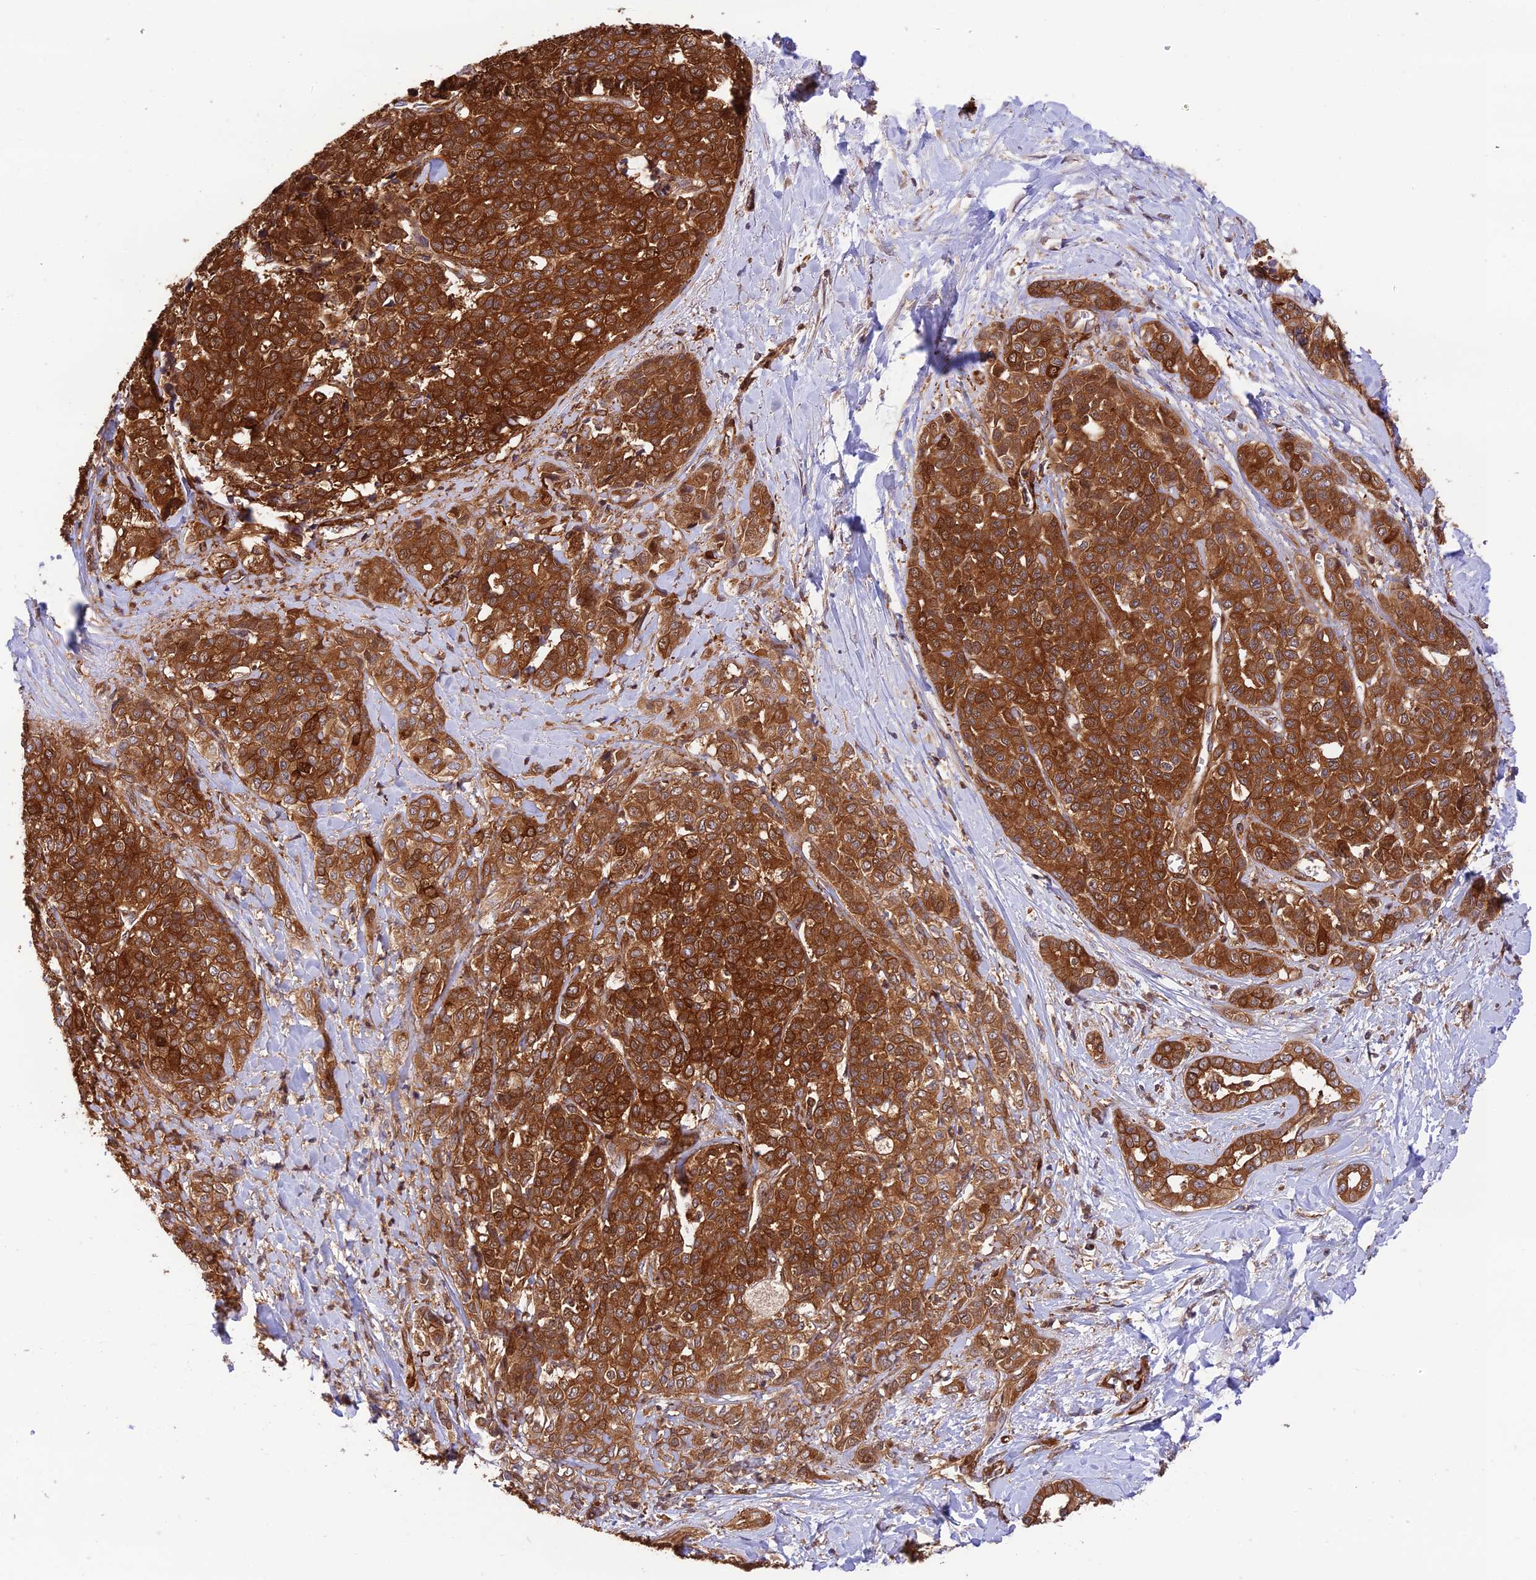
{"staining": {"intensity": "strong", "quantity": ">75%", "location": "cytoplasmic/membranous"}, "tissue": "liver cancer", "cell_type": "Tumor cells", "image_type": "cancer", "snomed": [{"axis": "morphology", "description": "Cholangiocarcinoma"}, {"axis": "topography", "description": "Liver"}], "caption": "Liver cholangiocarcinoma stained with DAB IHC shows high levels of strong cytoplasmic/membranous positivity in about >75% of tumor cells. The staining was performed using DAB, with brown indicating positive protein expression. Nuclei are stained blue with hematoxylin.", "gene": "EVI5L", "patient": {"sex": "female", "age": 77}}